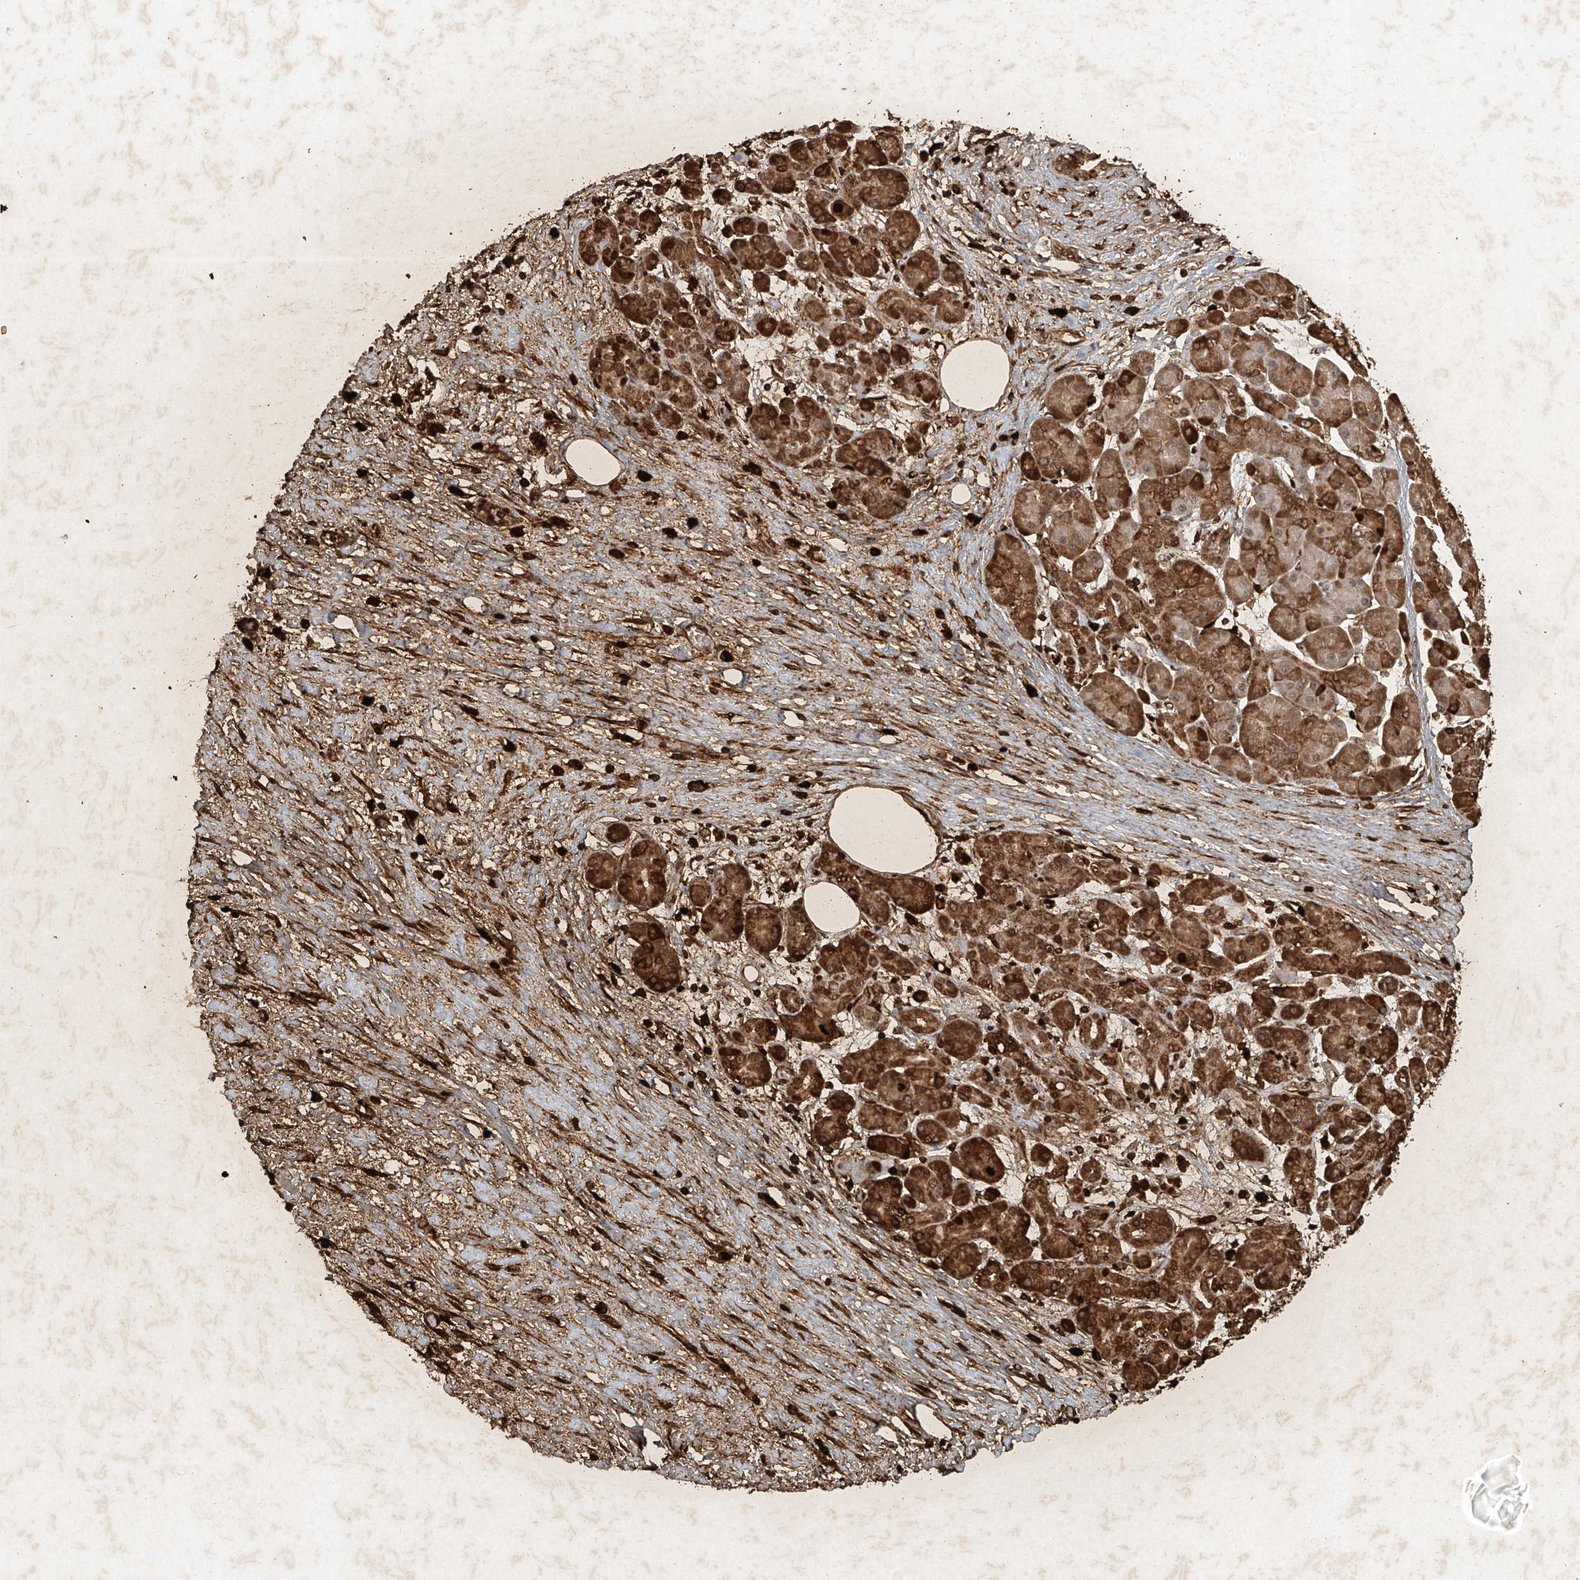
{"staining": {"intensity": "moderate", "quantity": ">75%", "location": "cytoplasmic/membranous,nuclear"}, "tissue": "pancreatic cancer", "cell_type": "Tumor cells", "image_type": "cancer", "snomed": [{"axis": "morphology", "description": "Adenocarcinoma, NOS"}, {"axis": "topography", "description": "Pancreas"}], "caption": "Immunohistochemistry (IHC) photomicrograph of neoplastic tissue: pancreatic adenocarcinoma stained using IHC shows medium levels of moderate protein expression localized specifically in the cytoplasmic/membranous and nuclear of tumor cells, appearing as a cytoplasmic/membranous and nuclear brown color.", "gene": "ATRIP", "patient": {"sex": "female", "age": 70}}